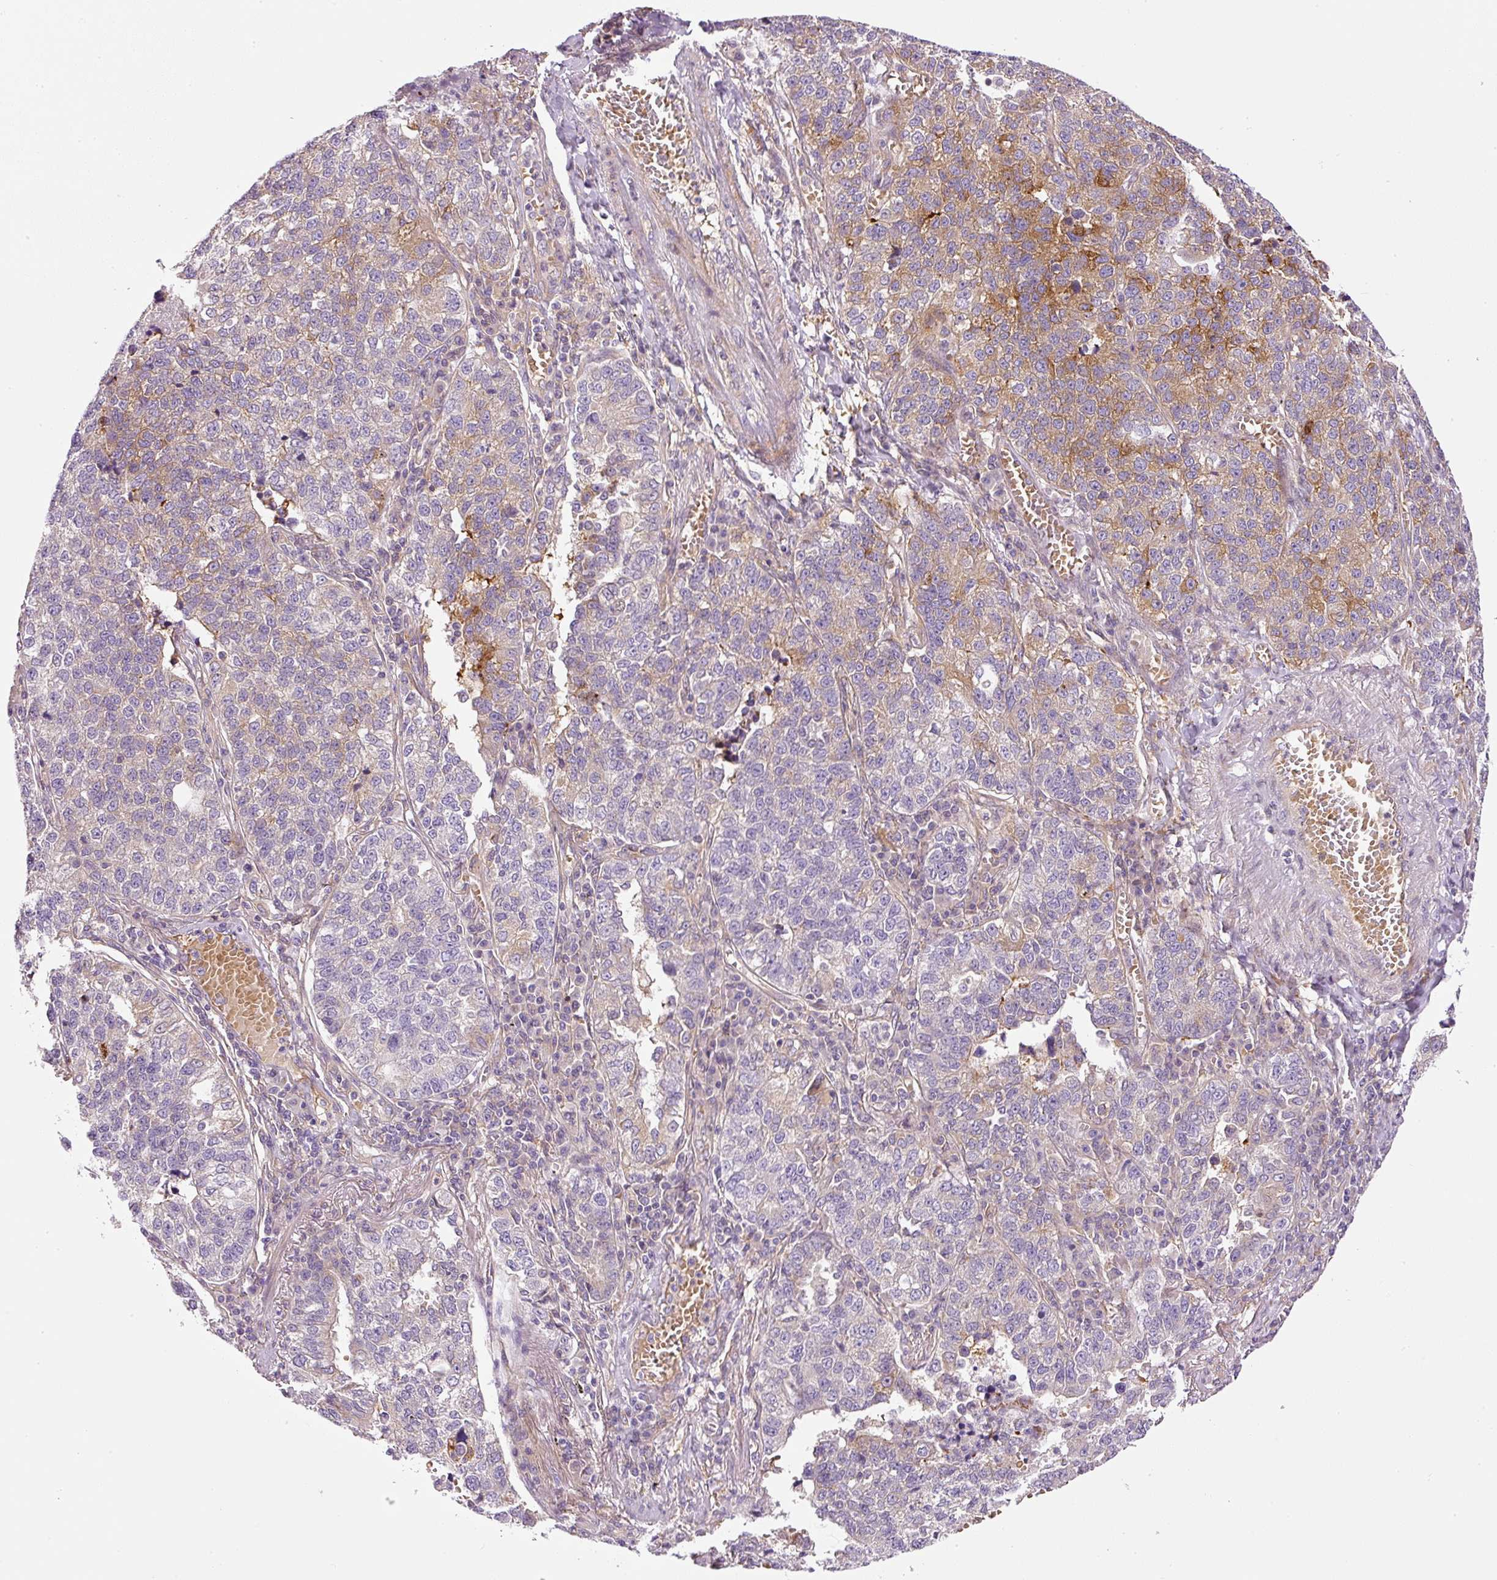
{"staining": {"intensity": "moderate", "quantity": "<25%", "location": "cytoplasmic/membranous"}, "tissue": "lung cancer", "cell_type": "Tumor cells", "image_type": "cancer", "snomed": [{"axis": "morphology", "description": "Adenocarcinoma, NOS"}, {"axis": "topography", "description": "Lung"}], "caption": "Lung cancer (adenocarcinoma) stained with DAB immunohistochemistry shows low levels of moderate cytoplasmic/membranous positivity in approximately <25% of tumor cells.", "gene": "TBC1D2B", "patient": {"sex": "male", "age": 49}}